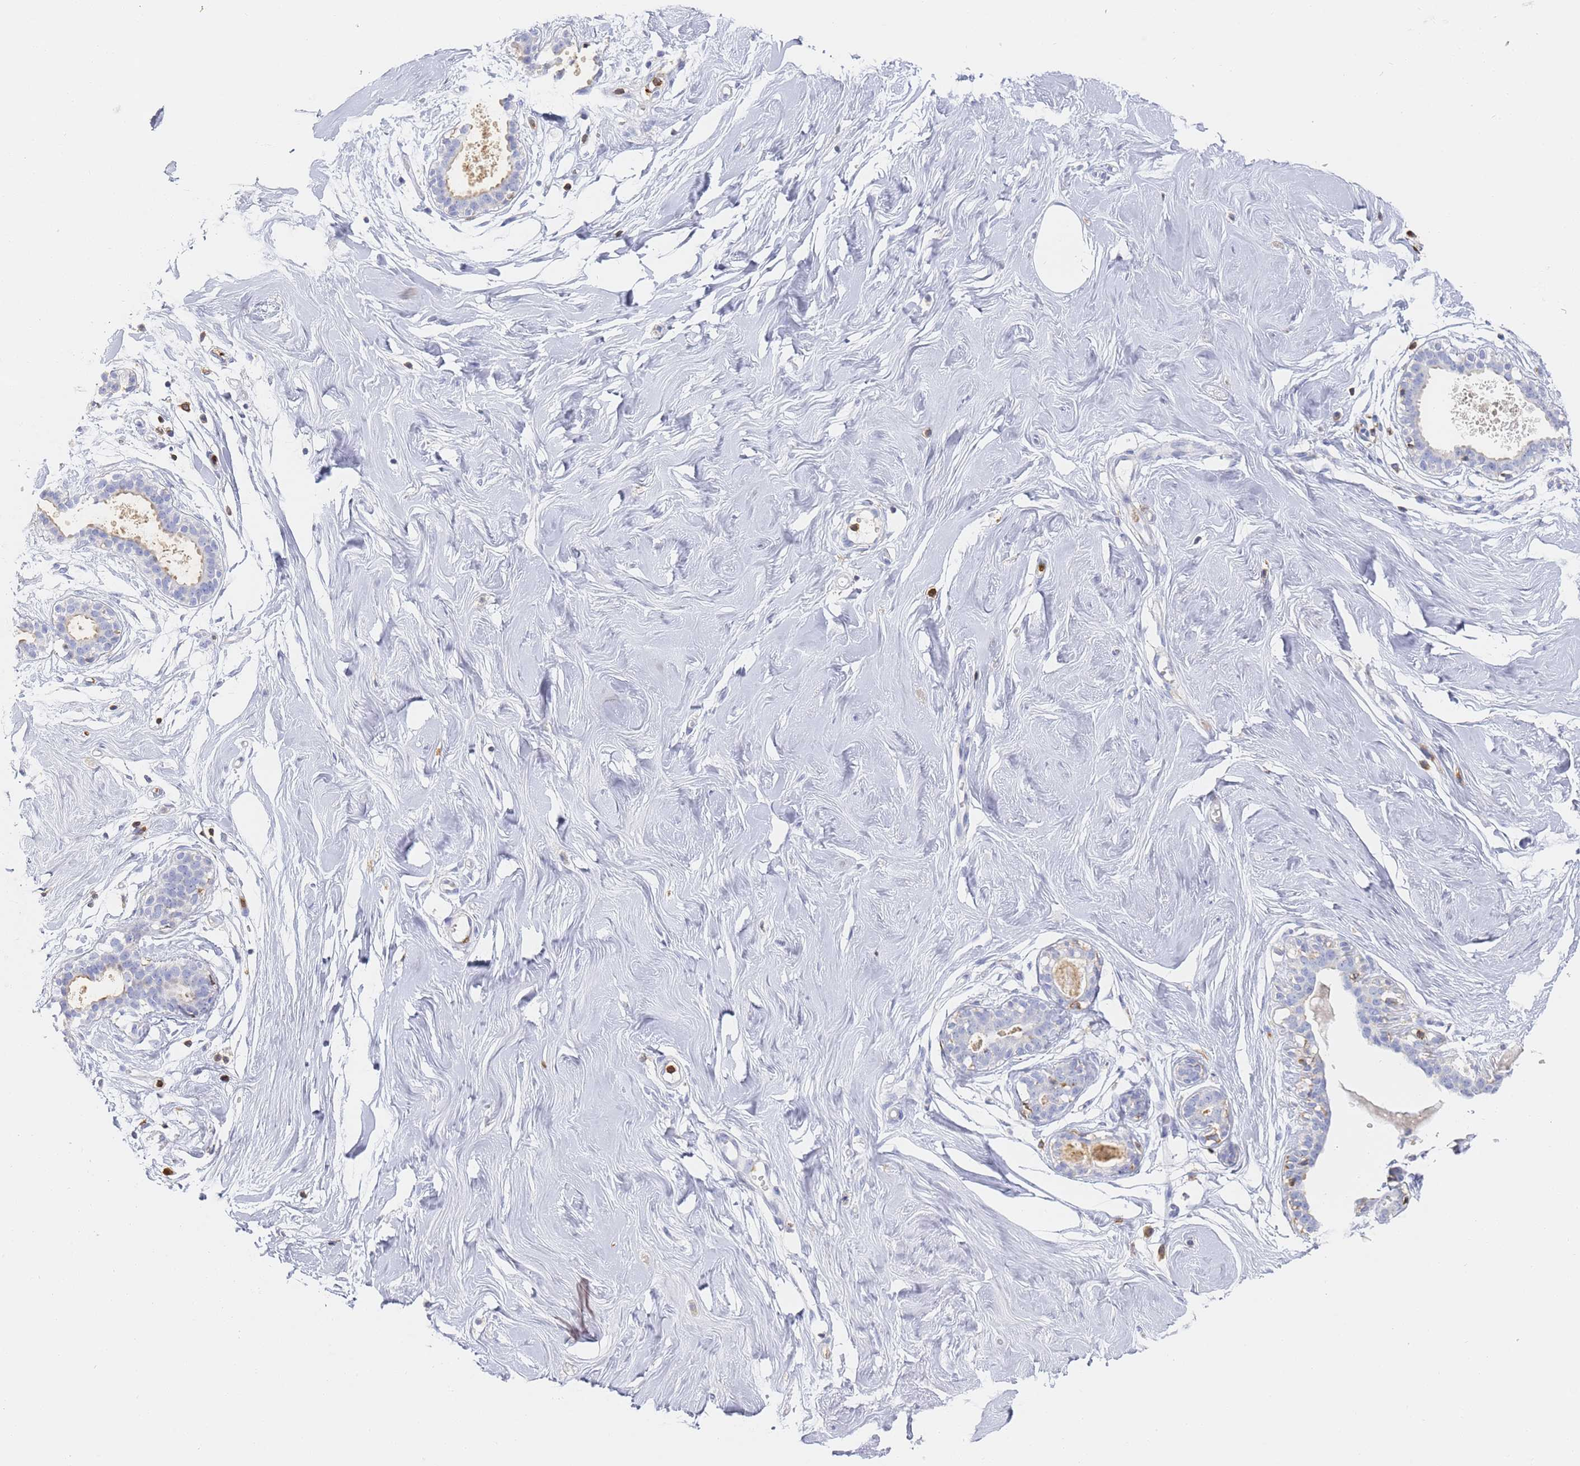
{"staining": {"intensity": "negative", "quantity": "none", "location": "none"}, "tissue": "breast", "cell_type": "Glandular cells", "image_type": "normal", "snomed": [{"axis": "morphology", "description": "Normal tissue, NOS"}, {"axis": "morphology", "description": "Adenoma, NOS"}, {"axis": "topography", "description": "Breast"}], "caption": "Benign breast was stained to show a protein in brown. There is no significant expression in glandular cells. (DAB (3,3'-diaminobenzidine) immunohistochemistry with hematoxylin counter stain).", "gene": "BIN2", "patient": {"sex": "female", "age": 23}}